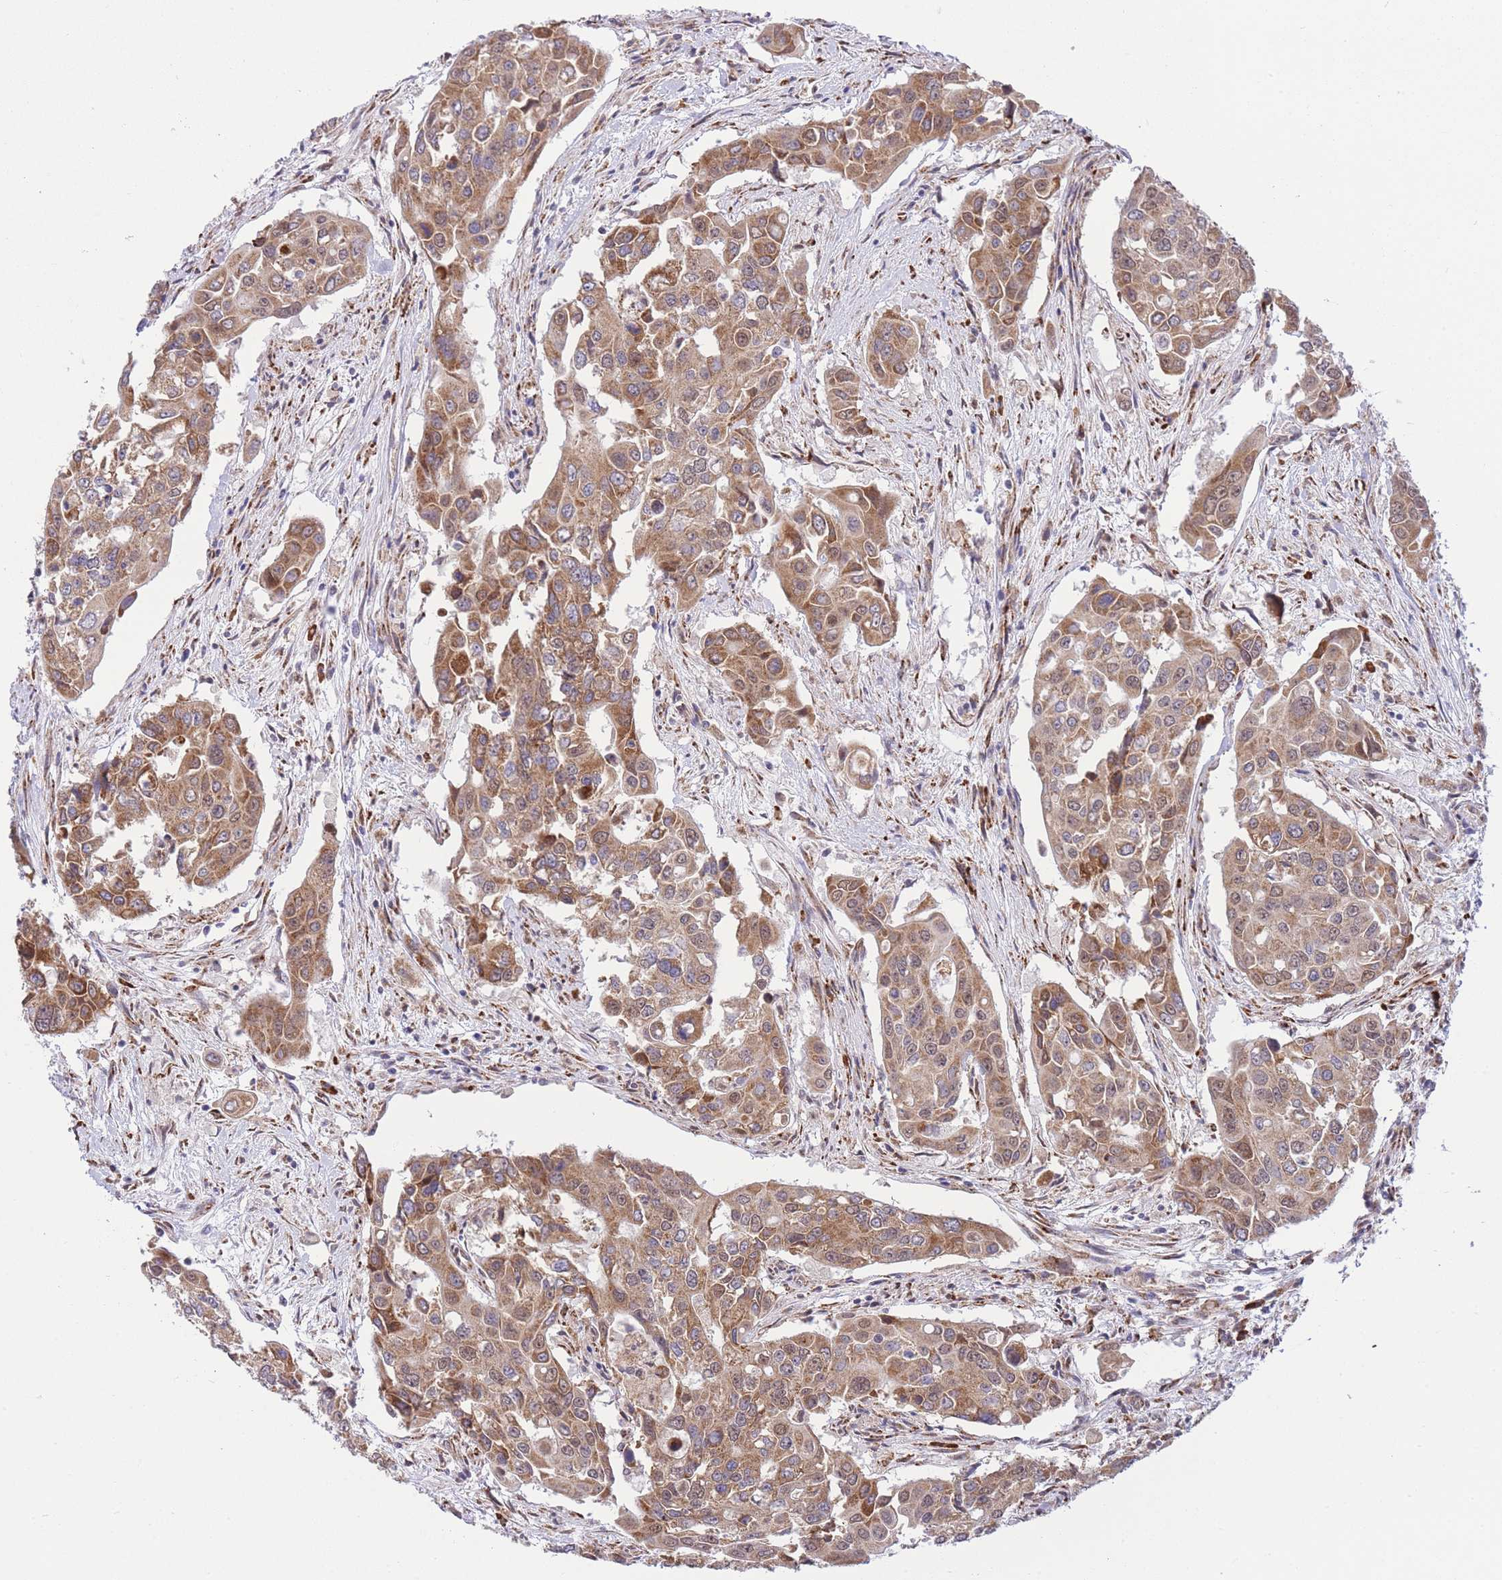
{"staining": {"intensity": "moderate", "quantity": ">75%", "location": "cytoplasmic/membranous,nuclear"}, "tissue": "colorectal cancer", "cell_type": "Tumor cells", "image_type": "cancer", "snomed": [{"axis": "morphology", "description": "Adenocarcinoma, NOS"}, {"axis": "topography", "description": "Colon"}], "caption": "Protein staining shows moderate cytoplasmic/membranous and nuclear expression in about >75% of tumor cells in colorectal adenocarcinoma.", "gene": "EXOSC8", "patient": {"sex": "male", "age": 77}}